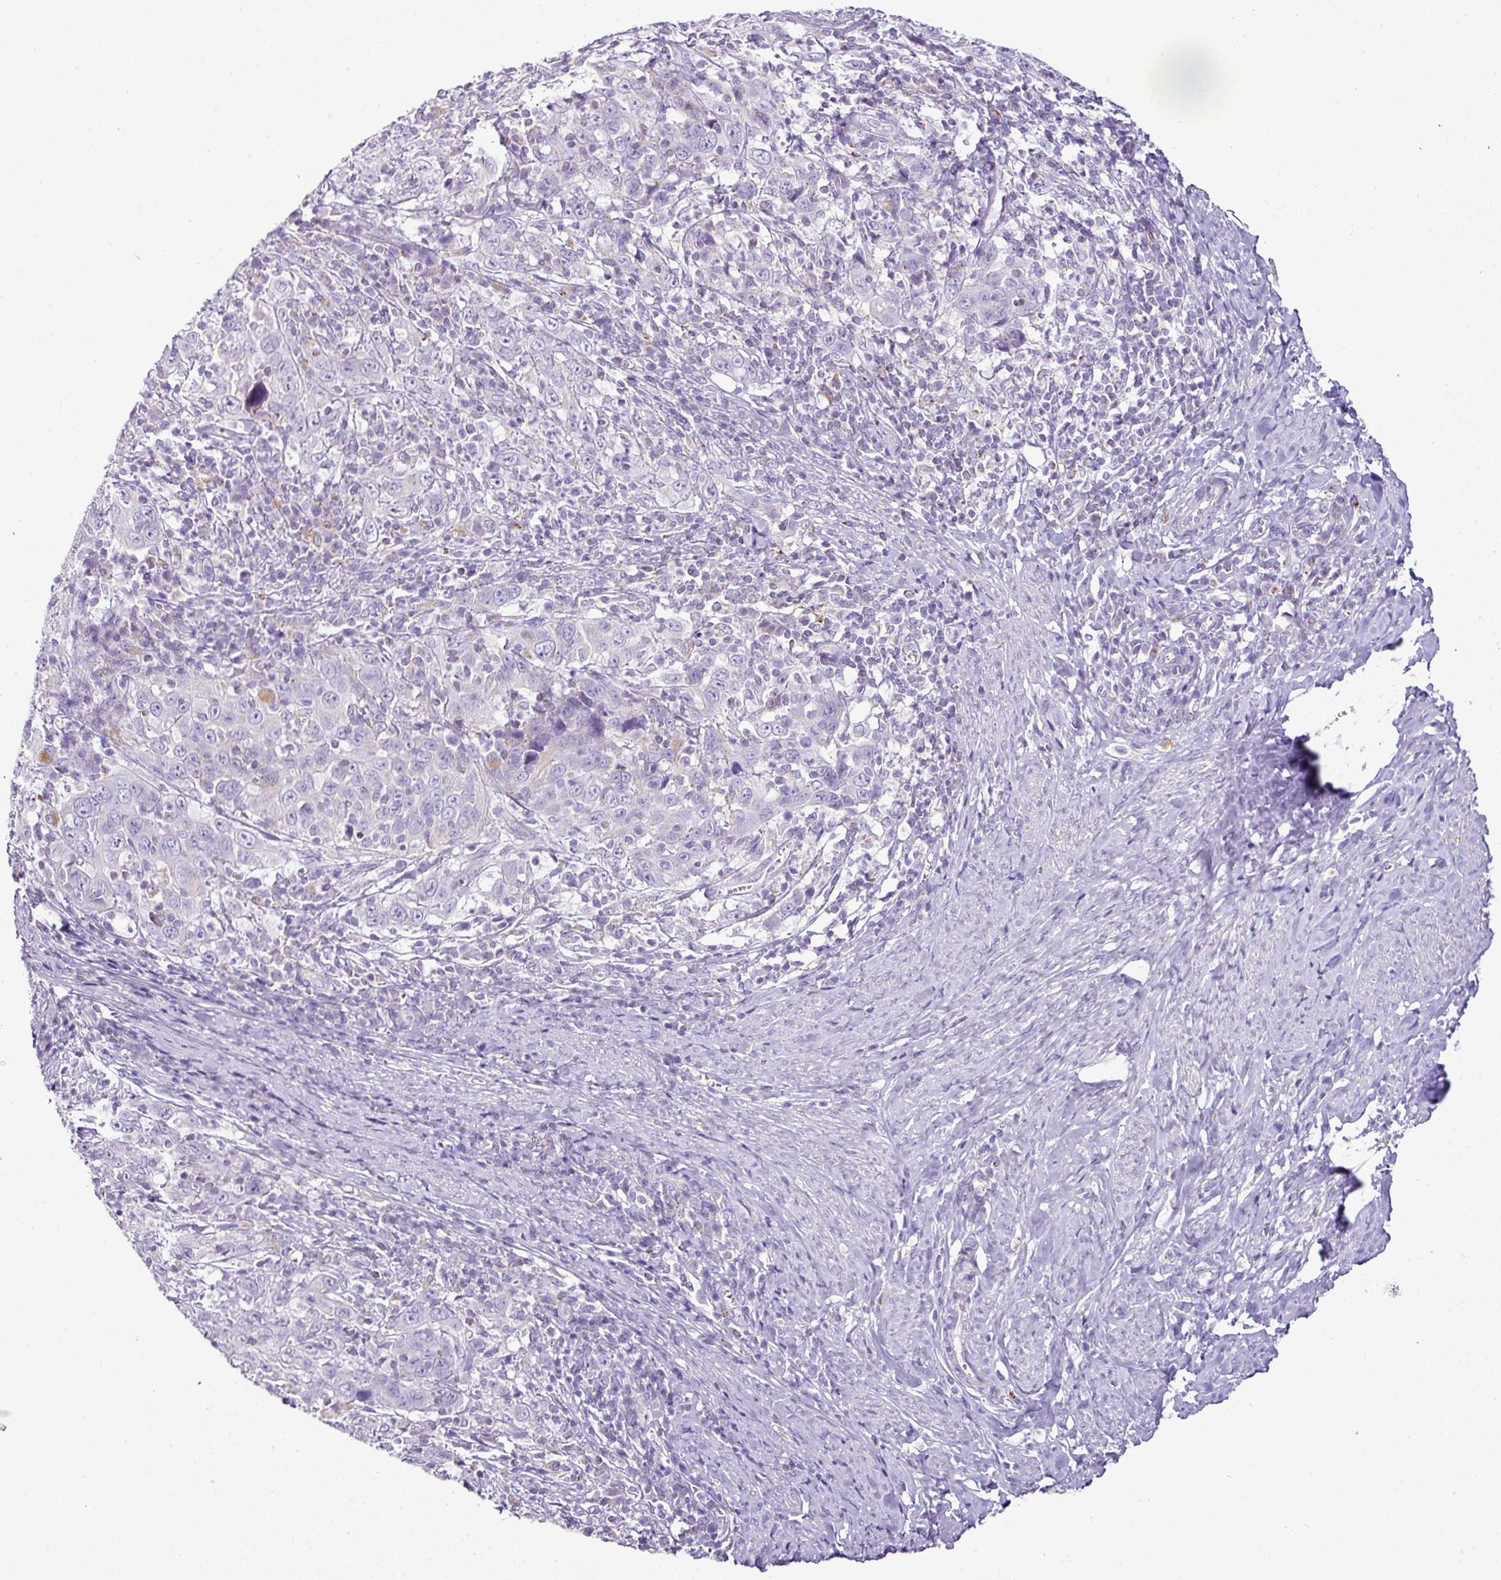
{"staining": {"intensity": "negative", "quantity": "none", "location": "none"}, "tissue": "cervical cancer", "cell_type": "Tumor cells", "image_type": "cancer", "snomed": [{"axis": "morphology", "description": "Squamous cell carcinoma, NOS"}, {"axis": "topography", "description": "Cervix"}], "caption": "This is an immunohistochemistry image of cervical cancer. There is no expression in tumor cells.", "gene": "PGAP4", "patient": {"sex": "female", "age": 46}}